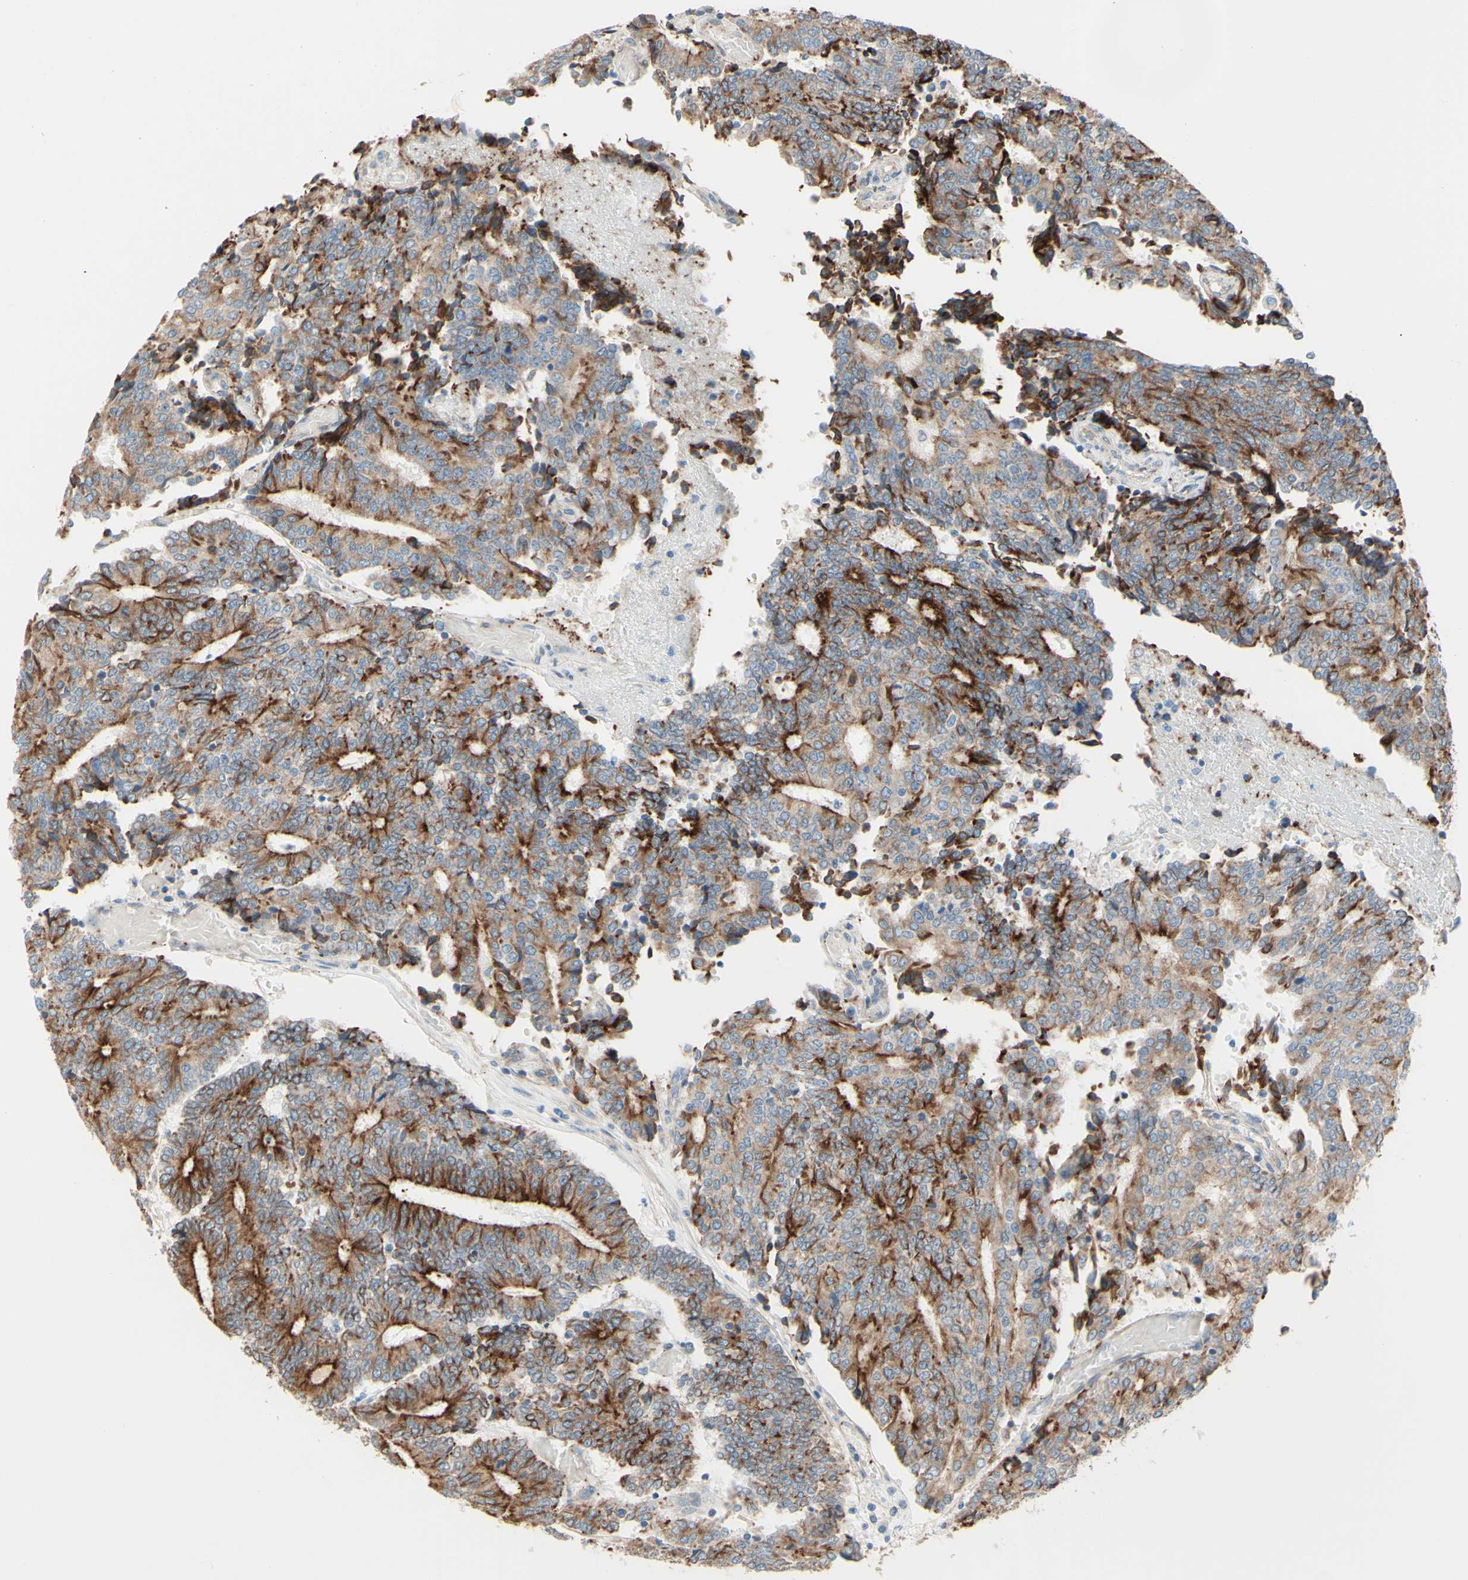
{"staining": {"intensity": "strong", "quantity": "<25%", "location": "cytoplasmic/membranous"}, "tissue": "prostate cancer", "cell_type": "Tumor cells", "image_type": "cancer", "snomed": [{"axis": "morphology", "description": "Normal tissue, NOS"}, {"axis": "morphology", "description": "Adenocarcinoma, High grade"}, {"axis": "topography", "description": "Prostate"}, {"axis": "topography", "description": "Seminal veicle"}], "caption": "Protein expression analysis of human prostate cancer (adenocarcinoma (high-grade)) reveals strong cytoplasmic/membranous positivity in about <25% of tumor cells.", "gene": "ENDOD1", "patient": {"sex": "male", "age": 55}}